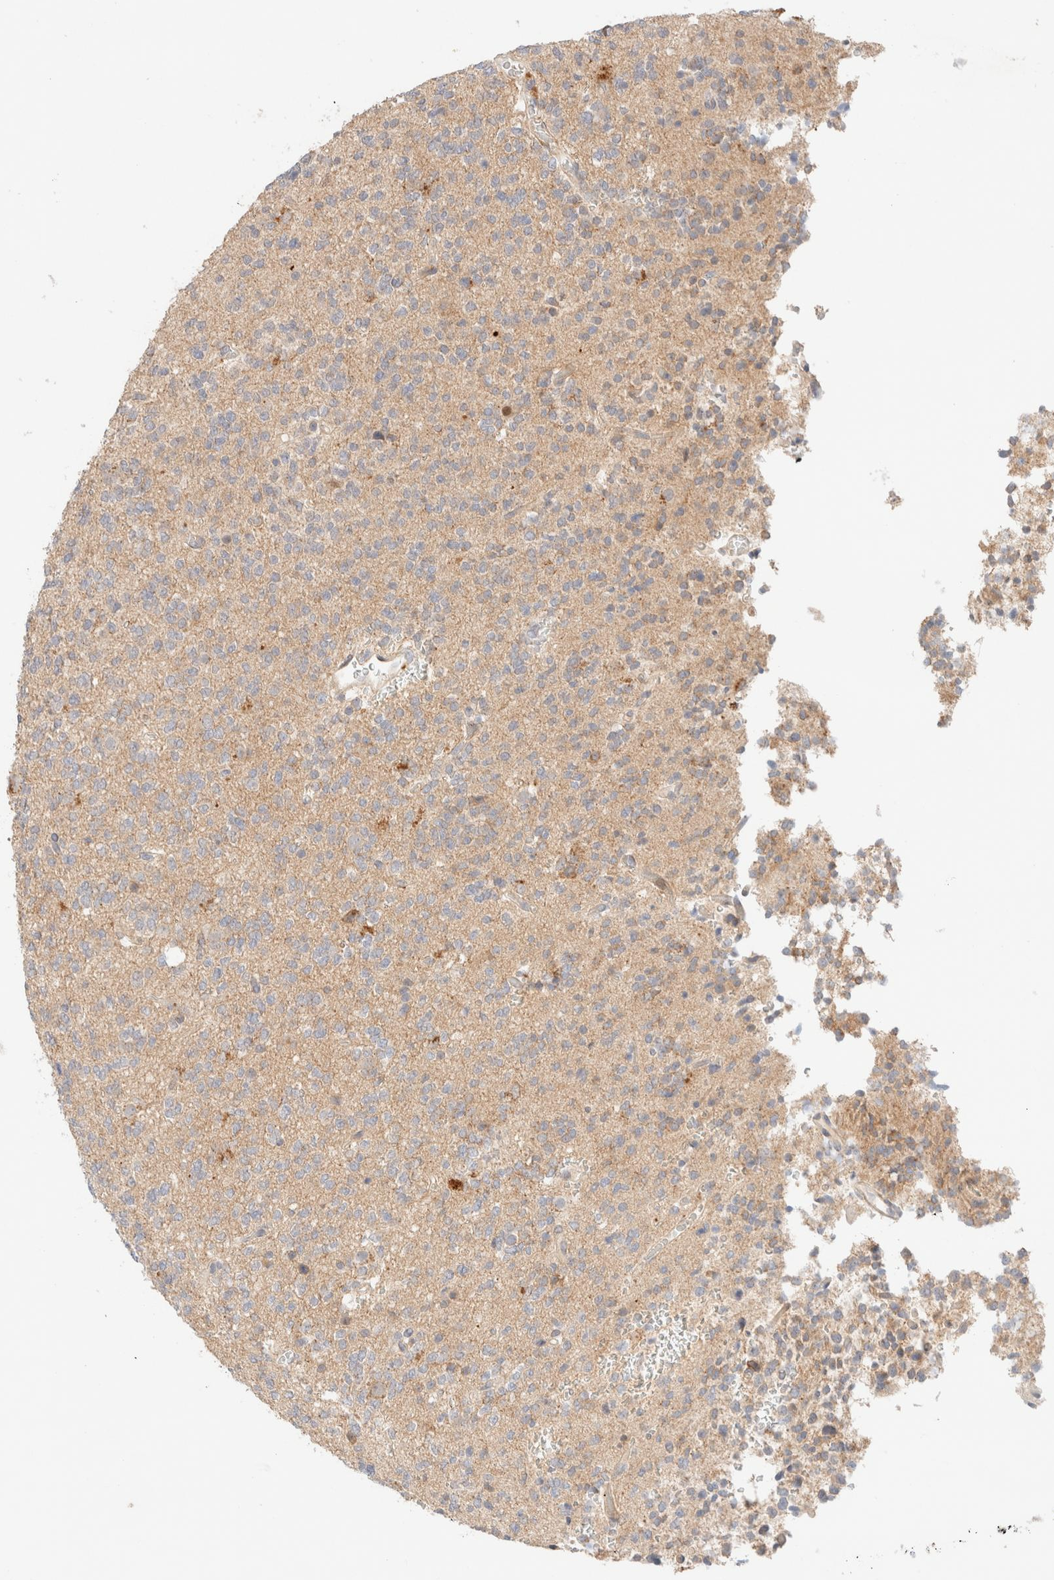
{"staining": {"intensity": "negative", "quantity": "none", "location": "none"}, "tissue": "glioma", "cell_type": "Tumor cells", "image_type": "cancer", "snomed": [{"axis": "morphology", "description": "Glioma, malignant, Low grade"}, {"axis": "topography", "description": "Brain"}], "caption": "A micrograph of human glioma is negative for staining in tumor cells.", "gene": "SGSM2", "patient": {"sex": "male", "age": 38}}